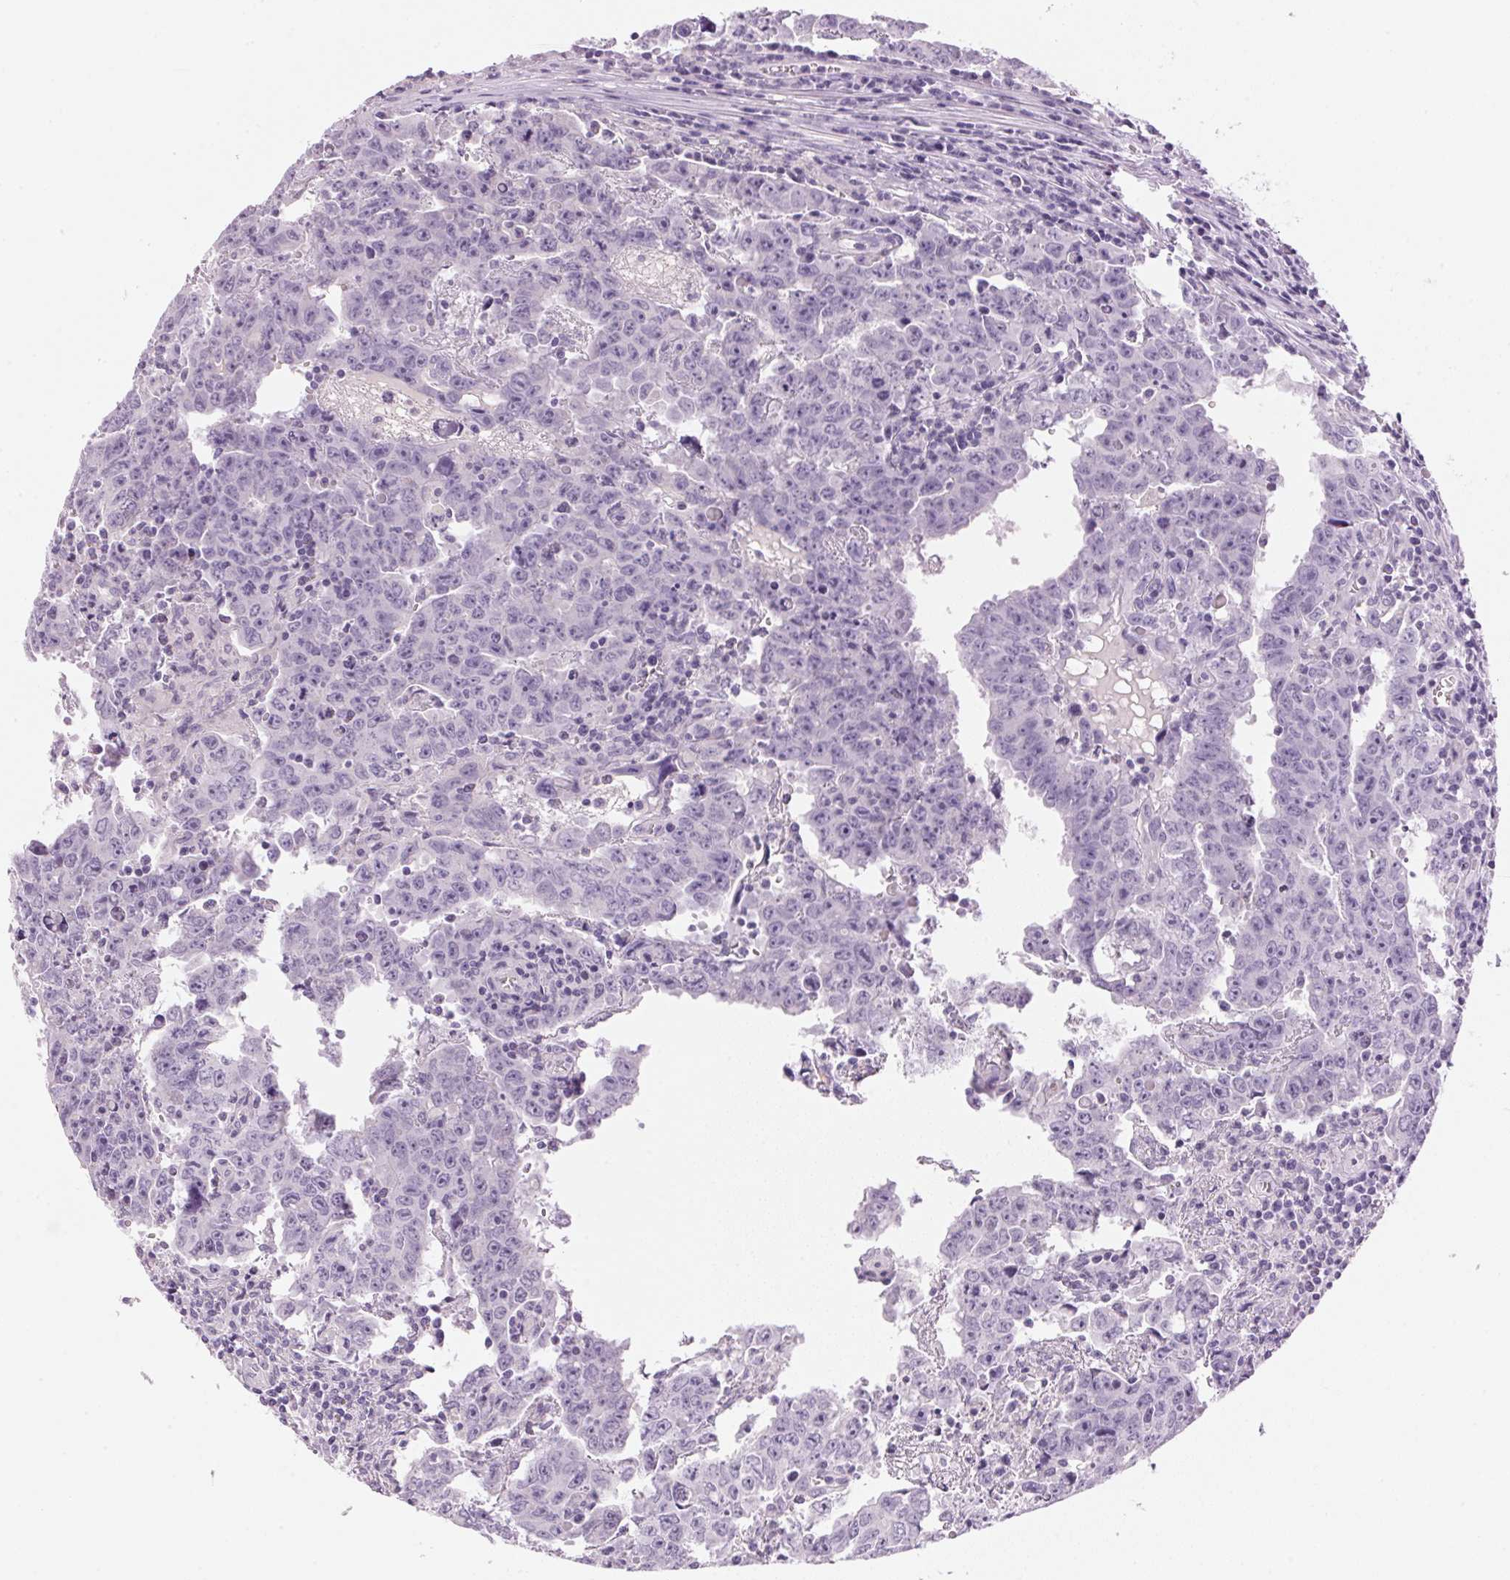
{"staining": {"intensity": "negative", "quantity": "none", "location": "none"}, "tissue": "testis cancer", "cell_type": "Tumor cells", "image_type": "cancer", "snomed": [{"axis": "morphology", "description": "Carcinoma, Embryonal, NOS"}, {"axis": "topography", "description": "Testis"}], "caption": "High magnification brightfield microscopy of testis cancer (embryonal carcinoma) stained with DAB (brown) and counterstained with hematoxylin (blue): tumor cells show no significant positivity.", "gene": "HSD17B2", "patient": {"sex": "male", "age": 22}}